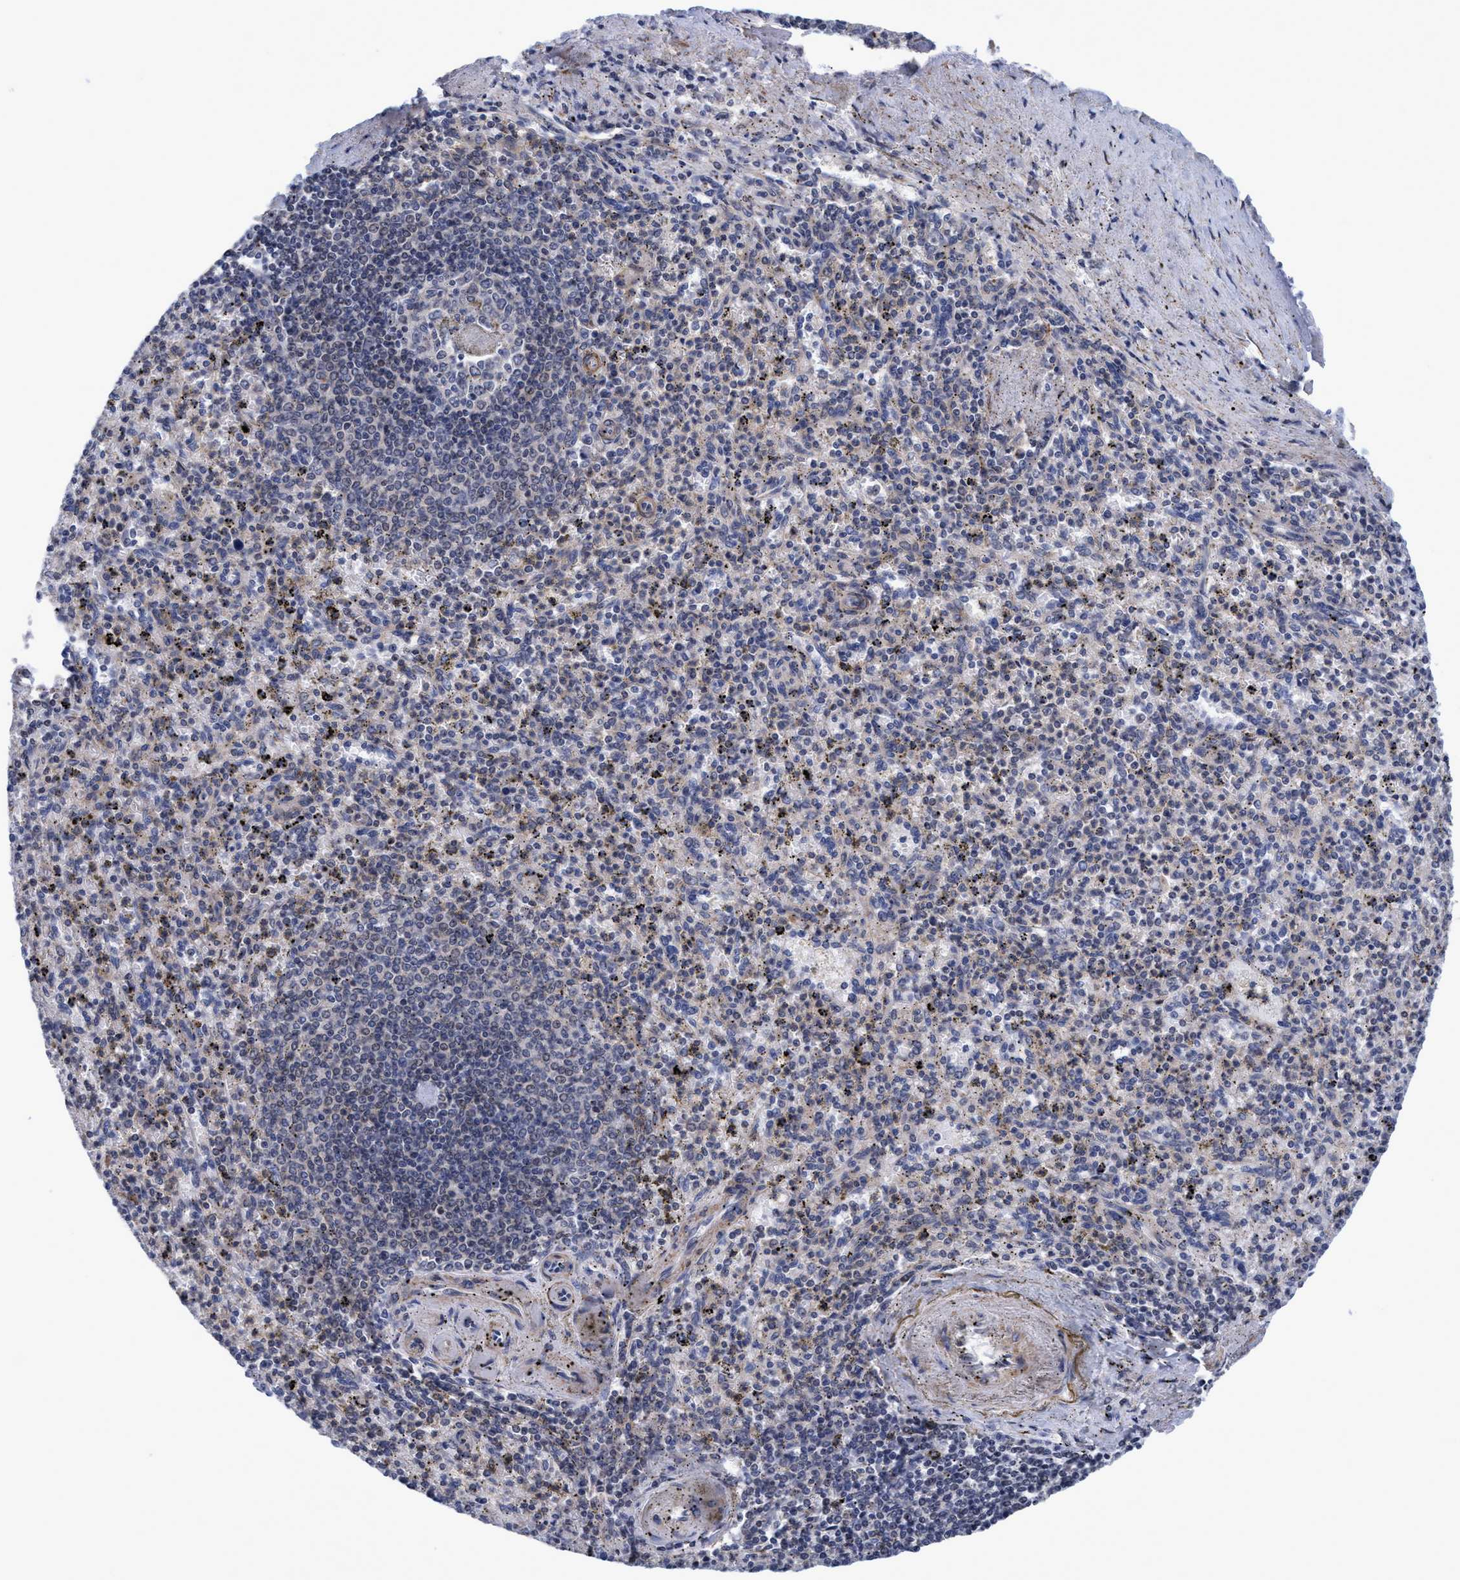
{"staining": {"intensity": "negative", "quantity": "none", "location": "none"}, "tissue": "spleen", "cell_type": "Cells in red pulp", "image_type": "normal", "snomed": [{"axis": "morphology", "description": "Normal tissue, NOS"}, {"axis": "topography", "description": "Spleen"}], "caption": "An IHC photomicrograph of unremarkable spleen is shown. There is no staining in cells in red pulp of spleen.", "gene": "CALCOCO2", "patient": {"sex": "male", "age": 72}}